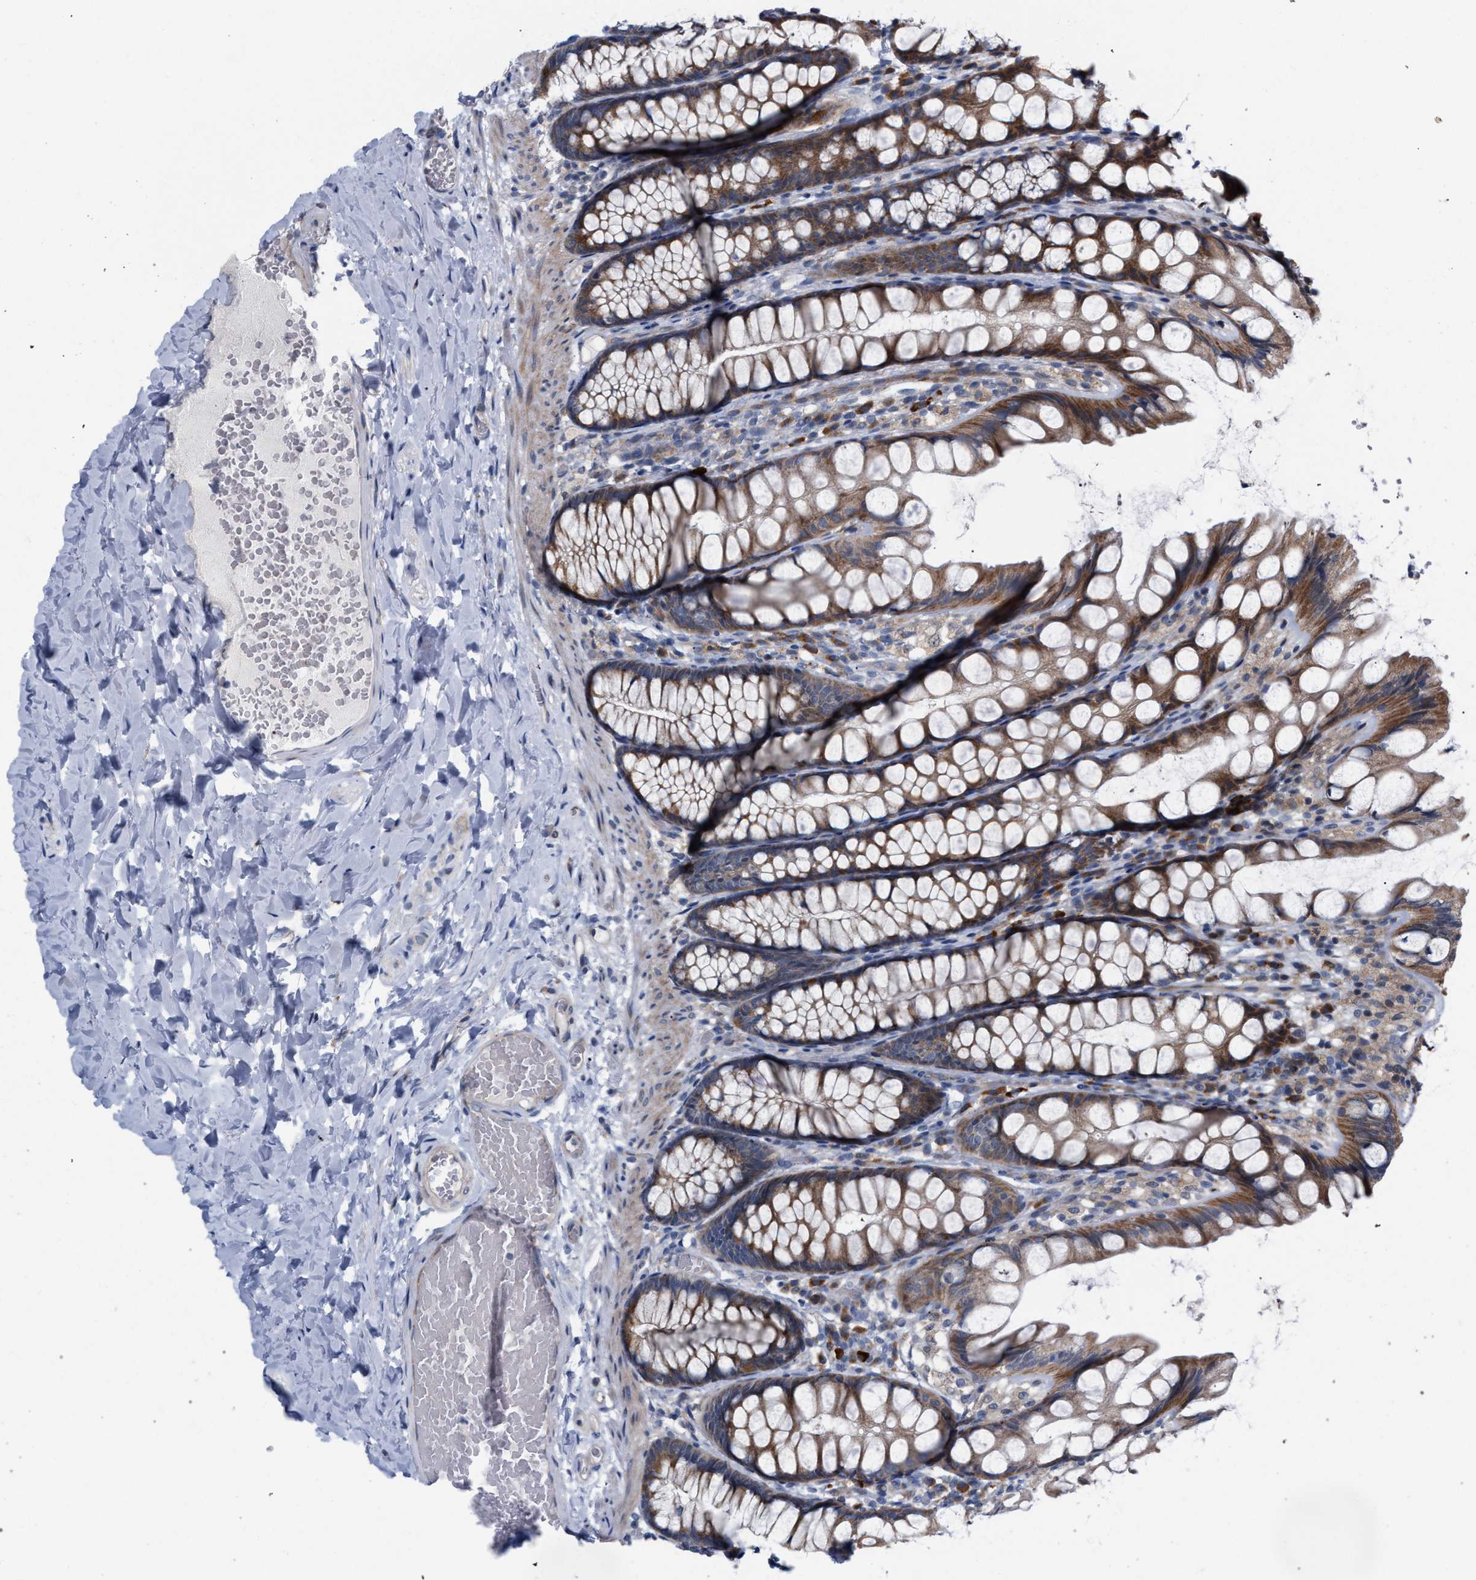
{"staining": {"intensity": "weak", "quantity": "<25%", "location": "cytoplasmic/membranous"}, "tissue": "colon", "cell_type": "Endothelial cells", "image_type": "normal", "snomed": [{"axis": "morphology", "description": "Normal tissue, NOS"}, {"axis": "topography", "description": "Colon"}], "caption": "DAB (3,3'-diaminobenzidine) immunohistochemical staining of benign human colon exhibits no significant expression in endothelial cells. The staining is performed using DAB (3,3'-diaminobenzidine) brown chromogen with nuclei counter-stained in using hematoxylin.", "gene": "RNF135", "patient": {"sex": "male", "age": 47}}